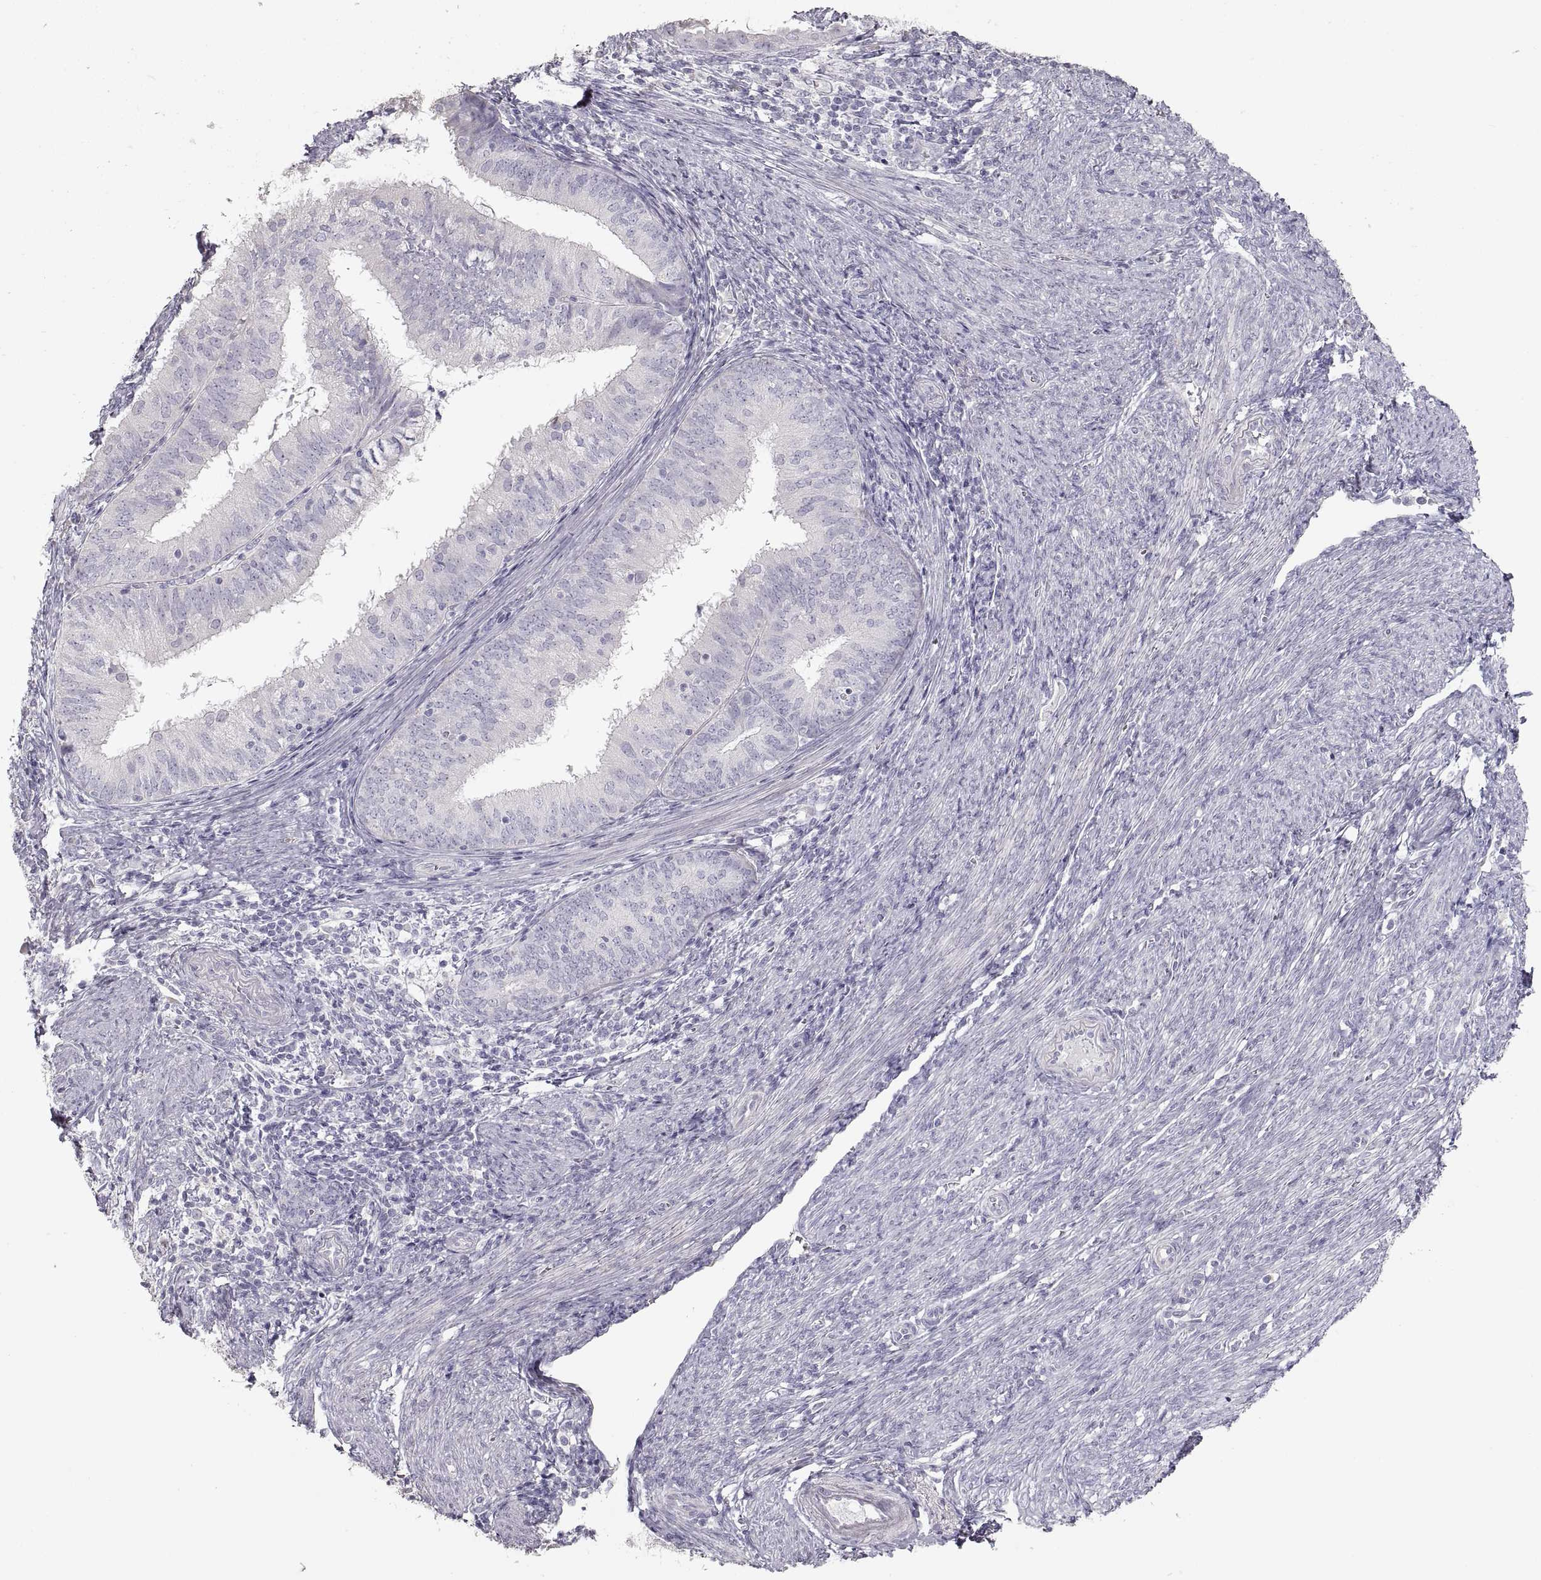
{"staining": {"intensity": "negative", "quantity": "none", "location": "none"}, "tissue": "endometrial cancer", "cell_type": "Tumor cells", "image_type": "cancer", "snomed": [{"axis": "morphology", "description": "Adenocarcinoma, NOS"}, {"axis": "topography", "description": "Endometrium"}], "caption": "A micrograph of human endometrial cancer (adenocarcinoma) is negative for staining in tumor cells.", "gene": "ZP3", "patient": {"sex": "female", "age": 57}}